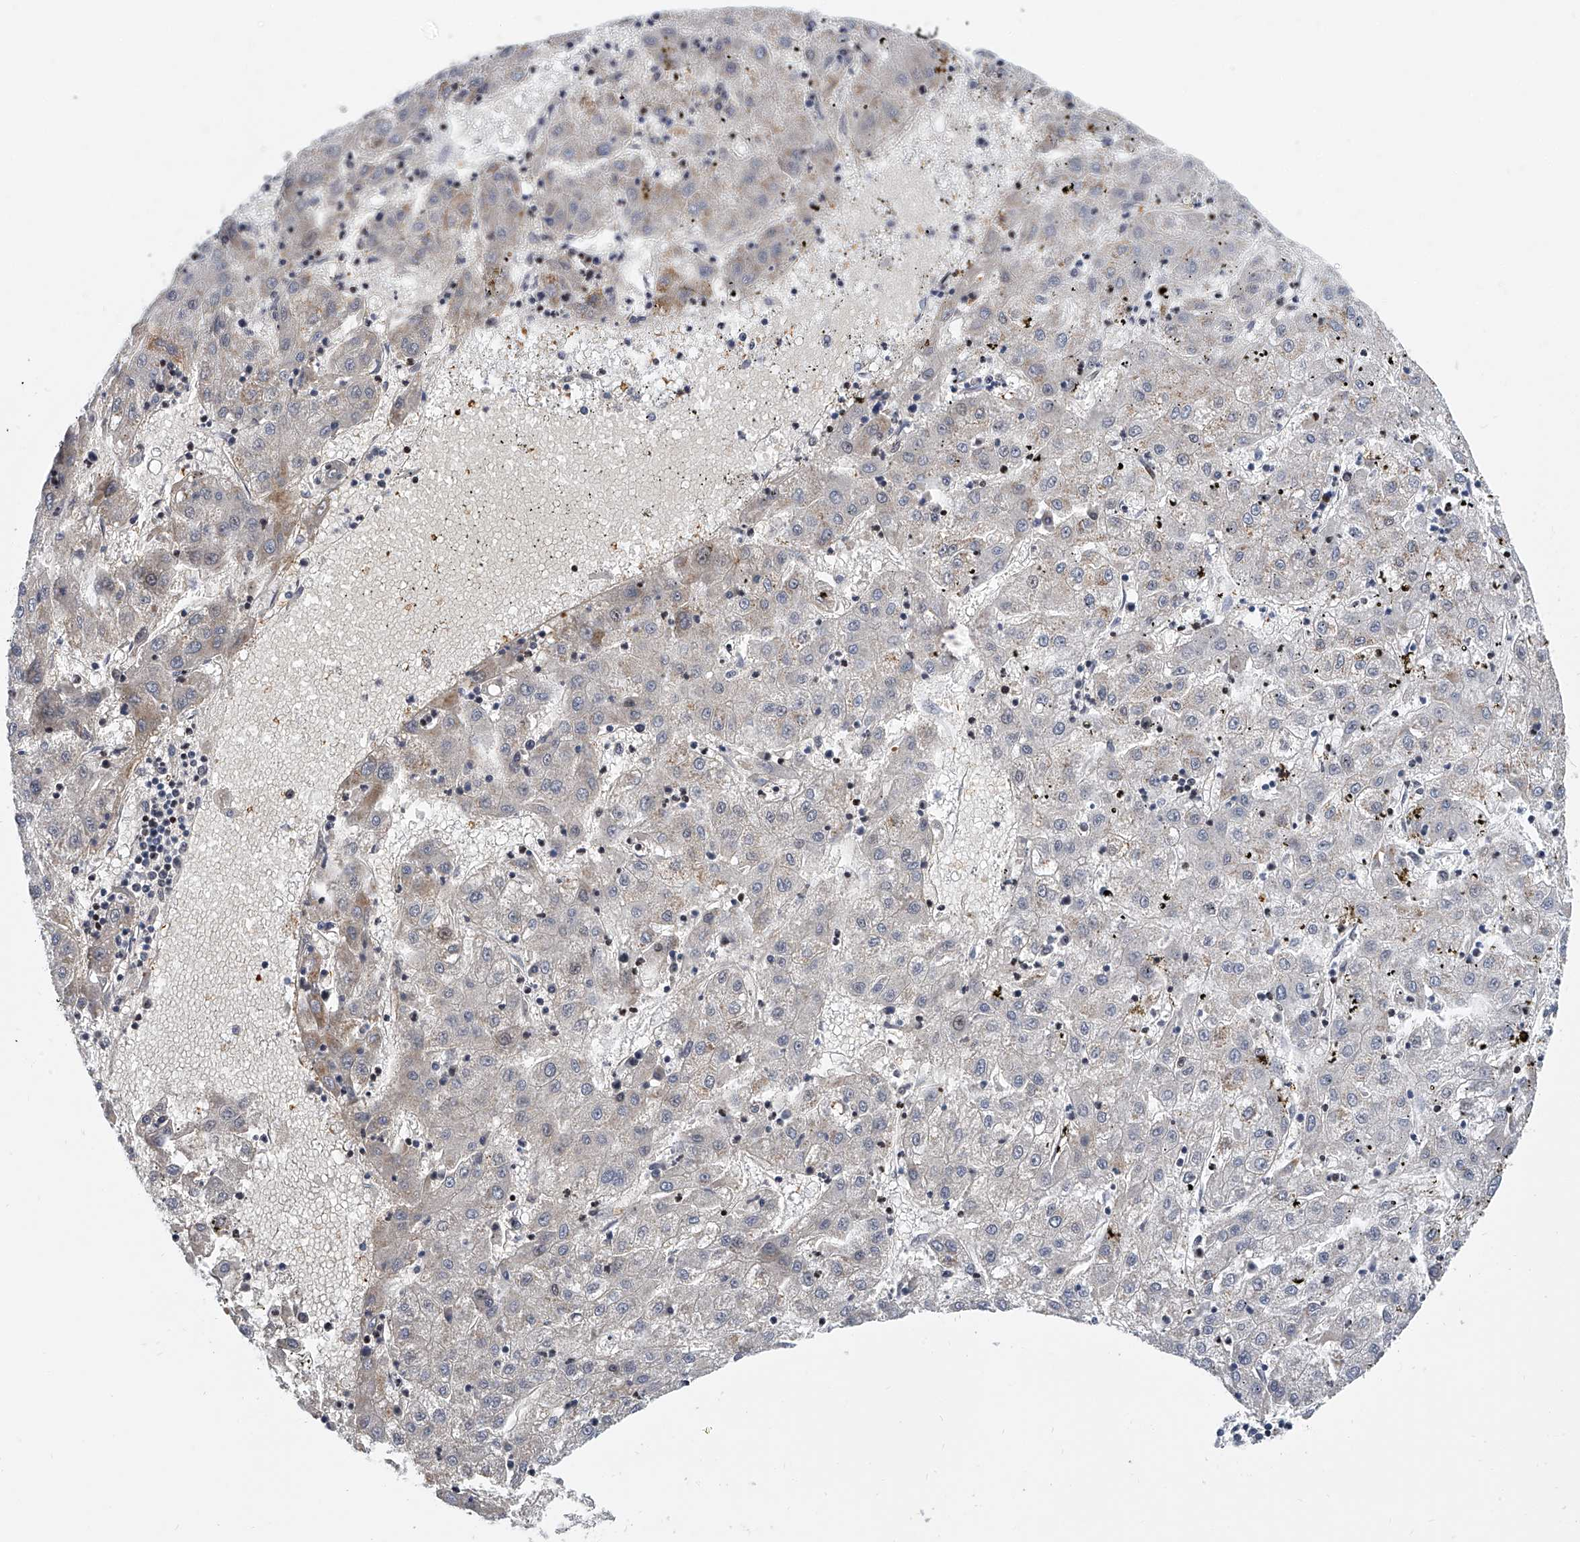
{"staining": {"intensity": "weak", "quantity": "<25%", "location": "cytoplasmic/membranous"}, "tissue": "liver cancer", "cell_type": "Tumor cells", "image_type": "cancer", "snomed": [{"axis": "morphology", "description": "Carcinoma, Hepatocellular, NOS"}, {"axis": "topography", "description": "Liver"}], "caption": "Tumor cells are negative for brown protein staining in hepatocellular carcinoma (liver).", "gene": "KIRREL1", "patient": {"sex": "male", "age": 72}}